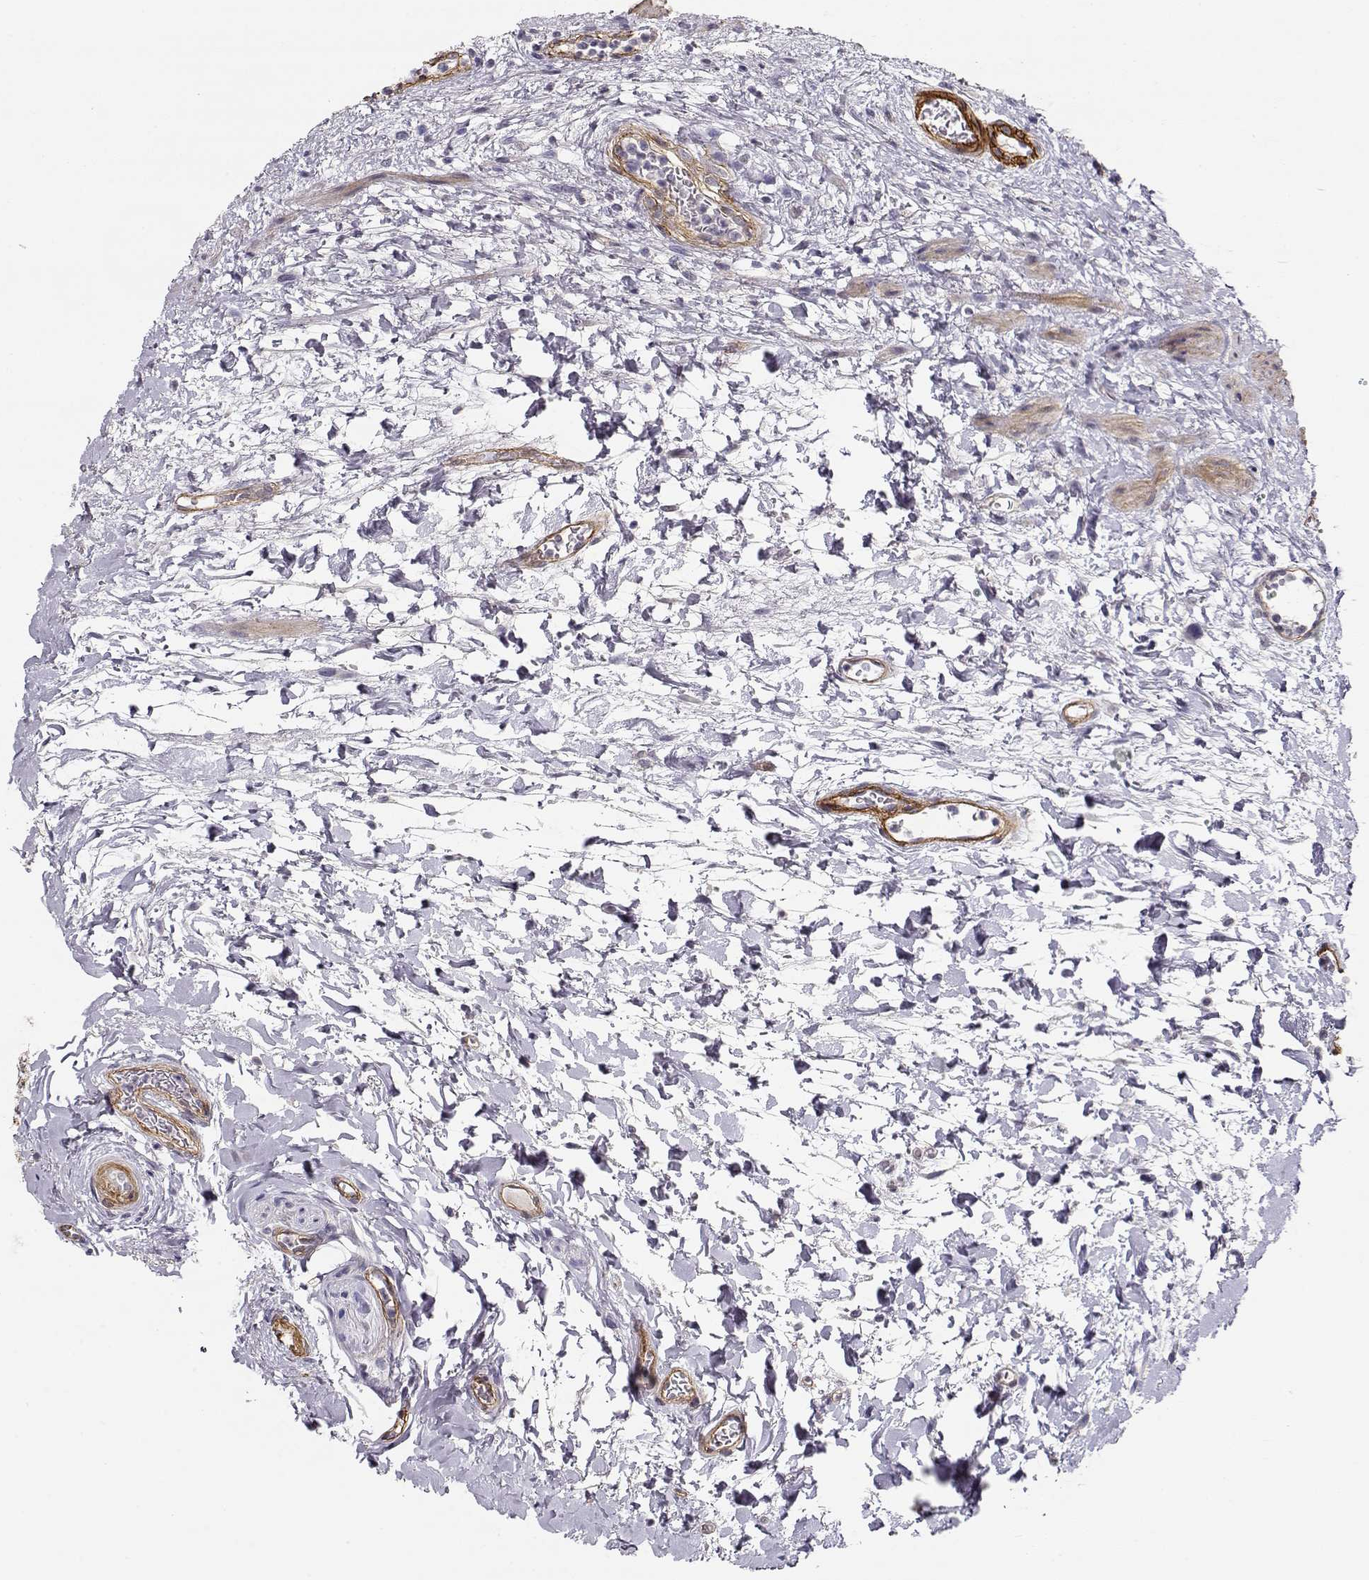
{"staining": {"intensity": "negative", "quantity": "none", "location": "none"}, "tissue": "urinary bladder", "cell_type": "Urothelial cells", "image_type": "normal", "snomed": [{"axis": "morphology", "description": "Normal tissue, NOS"}, {"axis": "topography", "description": "Urinary bladder"}], "caption": "Immunohistochemical staining of normal urinary bladder reveals no significant staining in urothelial cells. (DAB immunohistochemistry with hematoxylin counter stain).", "gene": "LAMA5", "patient": {"sex": "male", "age": 73}}